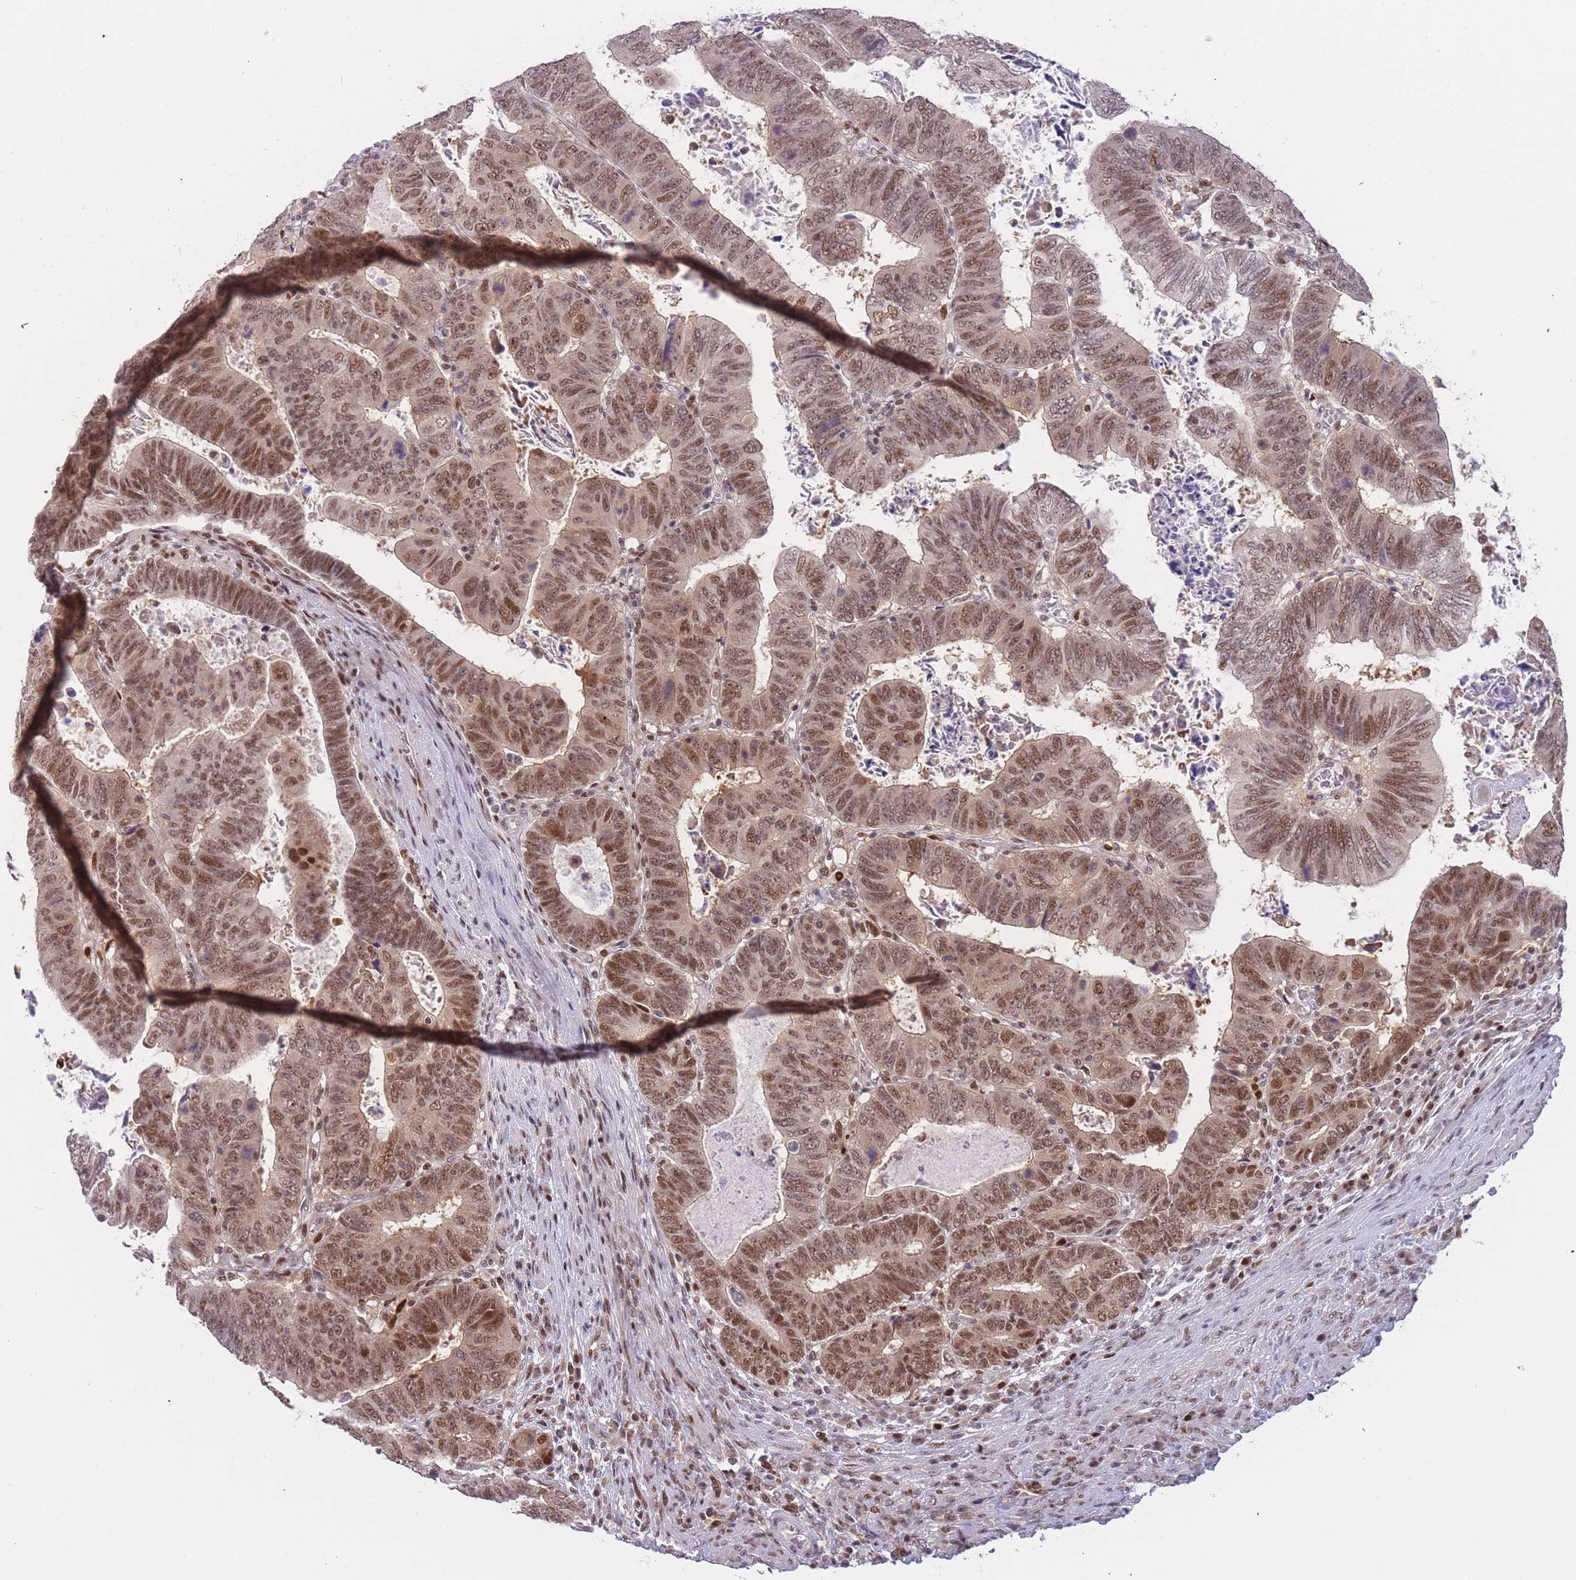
{"staining": {"intensity": "moderate", "quantity": ">75%", "location": "nuclear"}, "tissue": "colorectal cancer", "cell_type": "Tumor cells", "image_type": "cancer", "snomed": [{"axis": "morphology", "description": "Normal tissue, NOS"}, {"axis": "morphology", "description": "Adenocarcinoma, NOS"}, {"axis": "topography", "description": "Rectum"}], "caption": "Protein staining demonstrates moderate nuclear staining in about >75% of tumor cells in colorectal adenocarcinoma.", "gene": "DEAF1", "patient": {"sex": "female", "age": 65}}